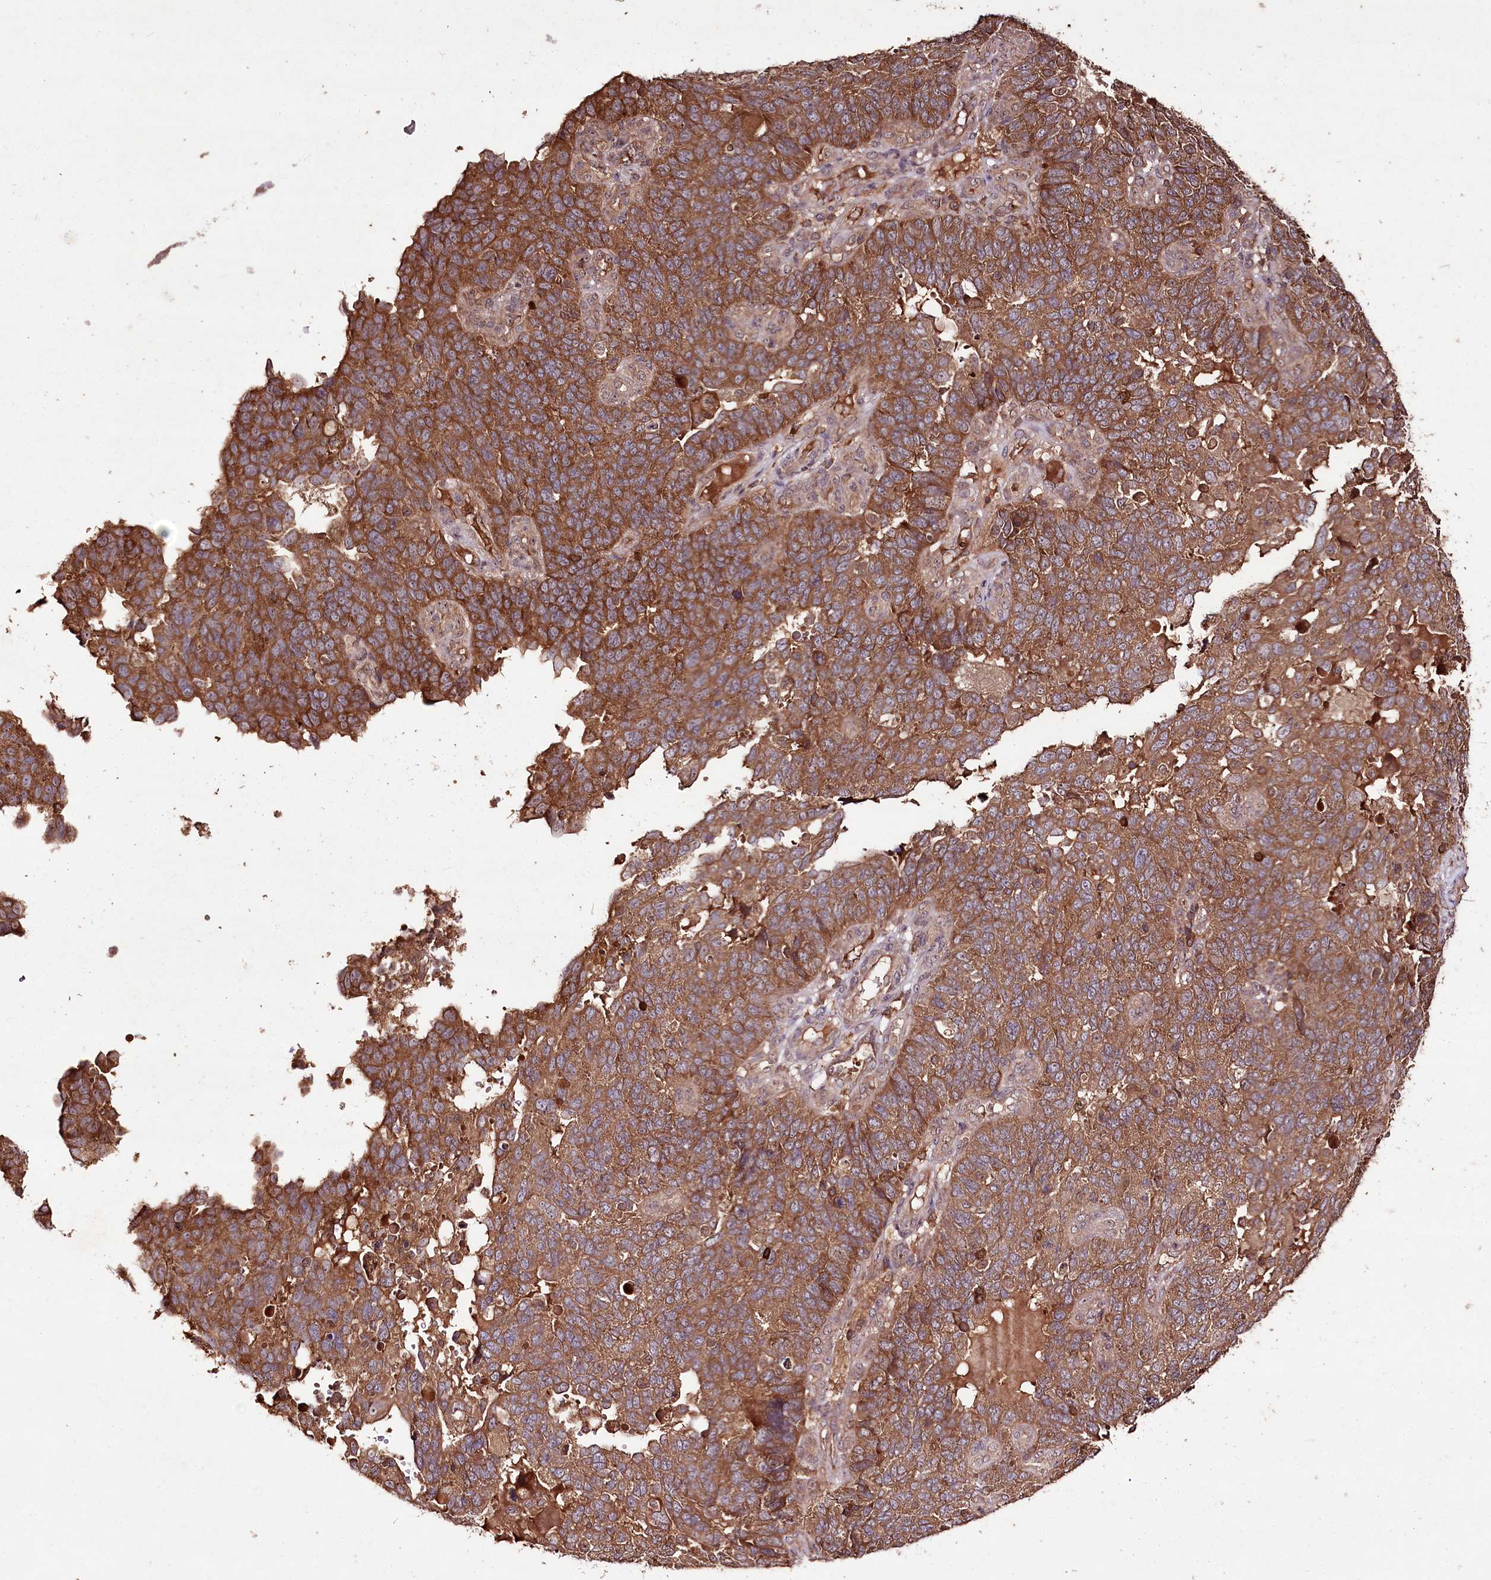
{"staining": {"intensity": "moderate", "quantity": ">75%", "location": "cytoplasmic/membranous"}, "tissue": "endometrial cancer", "cell_type": "Tumor cells", "image_type": "cancer", "snomed": [{"axis": "morphology", "description": "Adenocarcinoma, NOS"}, {"axis": "topography", "description": "Endometrium"}], "caption": "IHC (DAB) staining of human endometrial cancer (adenocarcinoma) exhibits moderate cytoplasmic/membranous protein expression in approximately >75% of tumor cells. (DAB (3,3'-diaminobenzidine) = brown stain, brightfield microscopy at high magnification).", "gene": "FAM53B", "patient": {"sex": "female", "age": 66}}